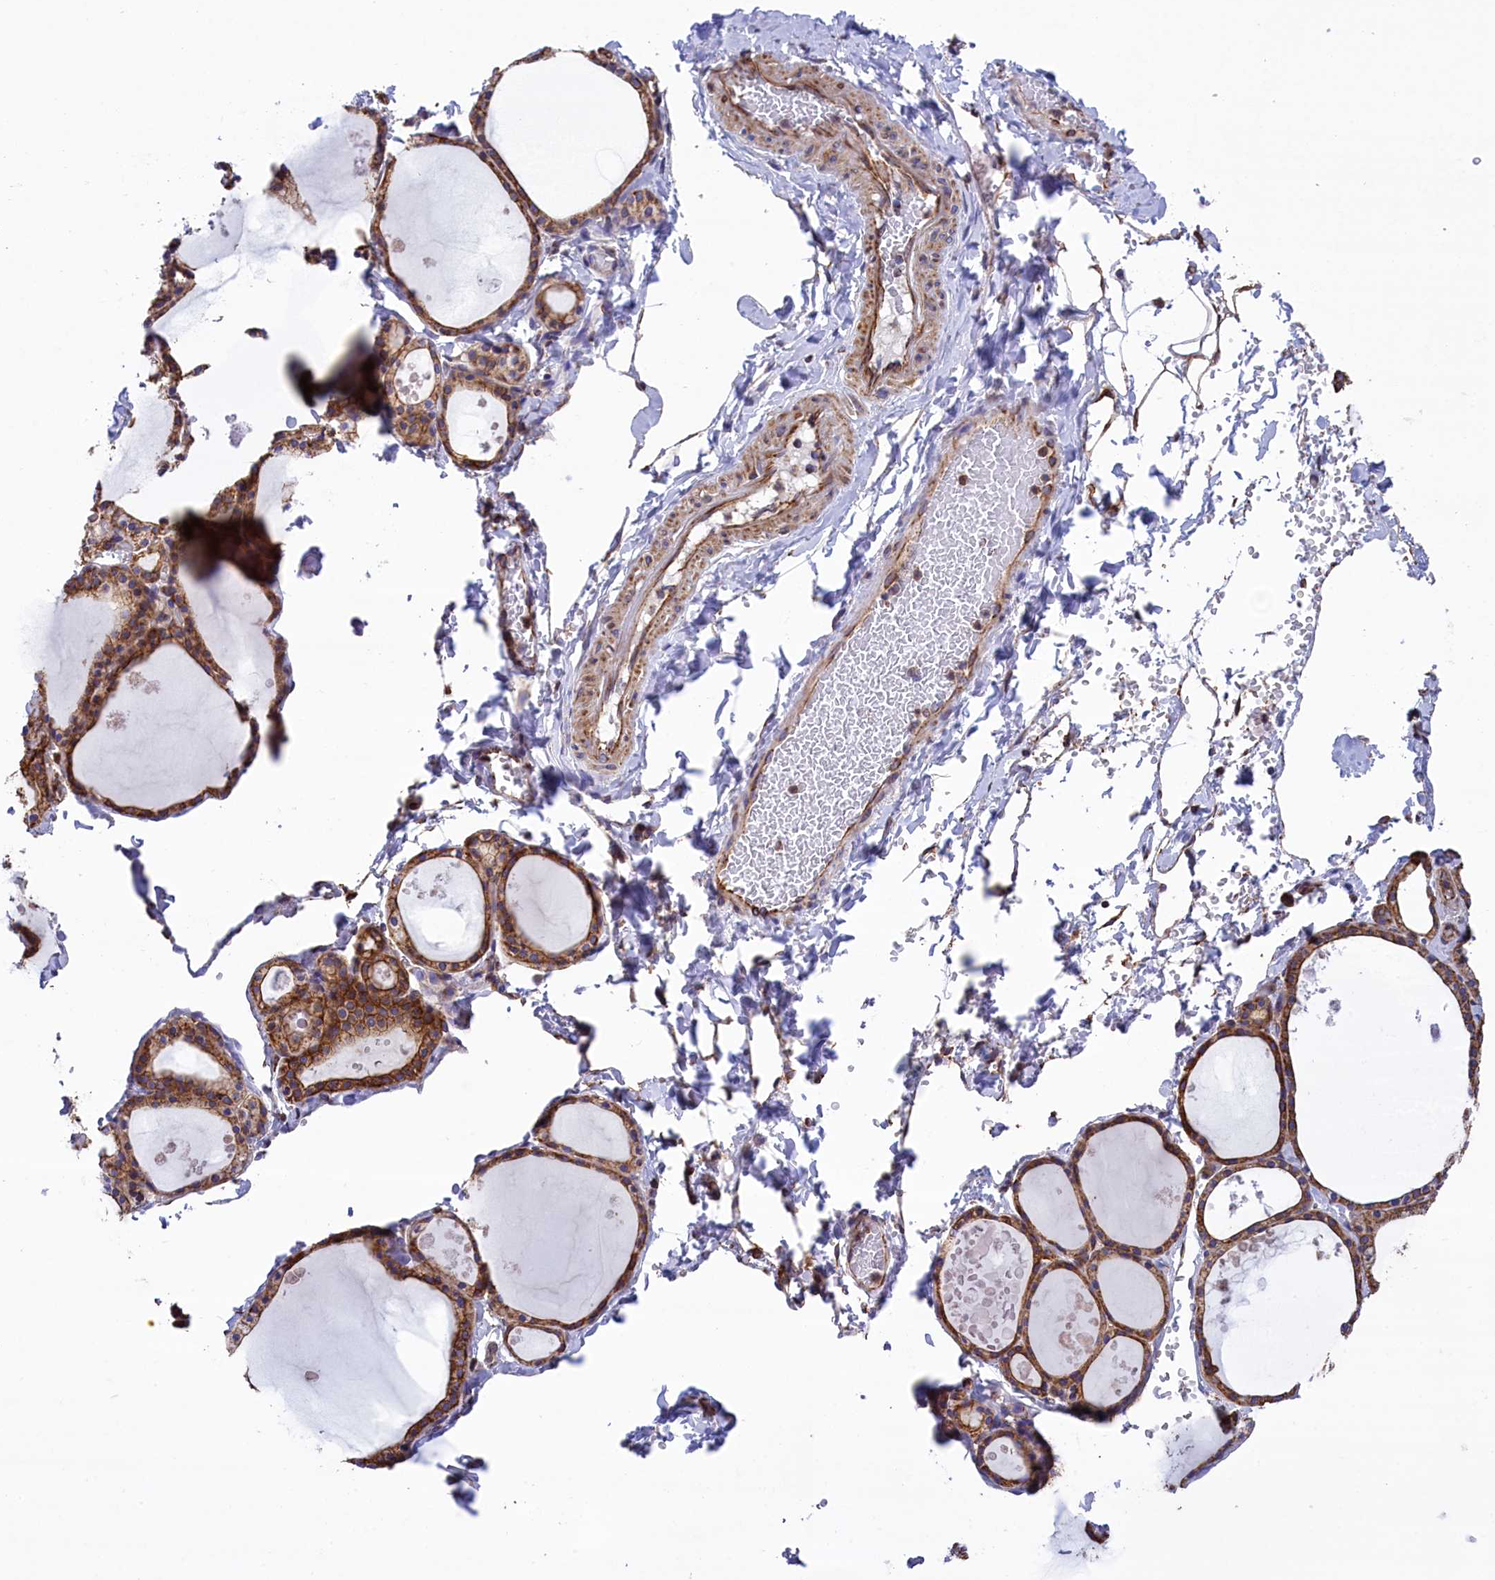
{"staining": {"intensity": "moderate", "quantity": ">75%", "location": "cytoplasmic/membranous"}, "tissue": "thyroid gland", "cell_type": "Glandular cells", "image_type": "normal", "snomed": [{"axis": "morphology", "description": "Normal tissue, NOS"}, {"axis": "topography", "description": "Thyroid gland"}], "caption": "High-power microscopy captured an IHC histopathology image of unremarkable thyroid gland, revealing moderate cytoplasmic/membranous positivity in approximately >75% of glandular cells. Ihc stains the protein in brown and the nuclei are stained blue.", "gene": "GATB", "patient": {"sex": "male", "age": 56}}